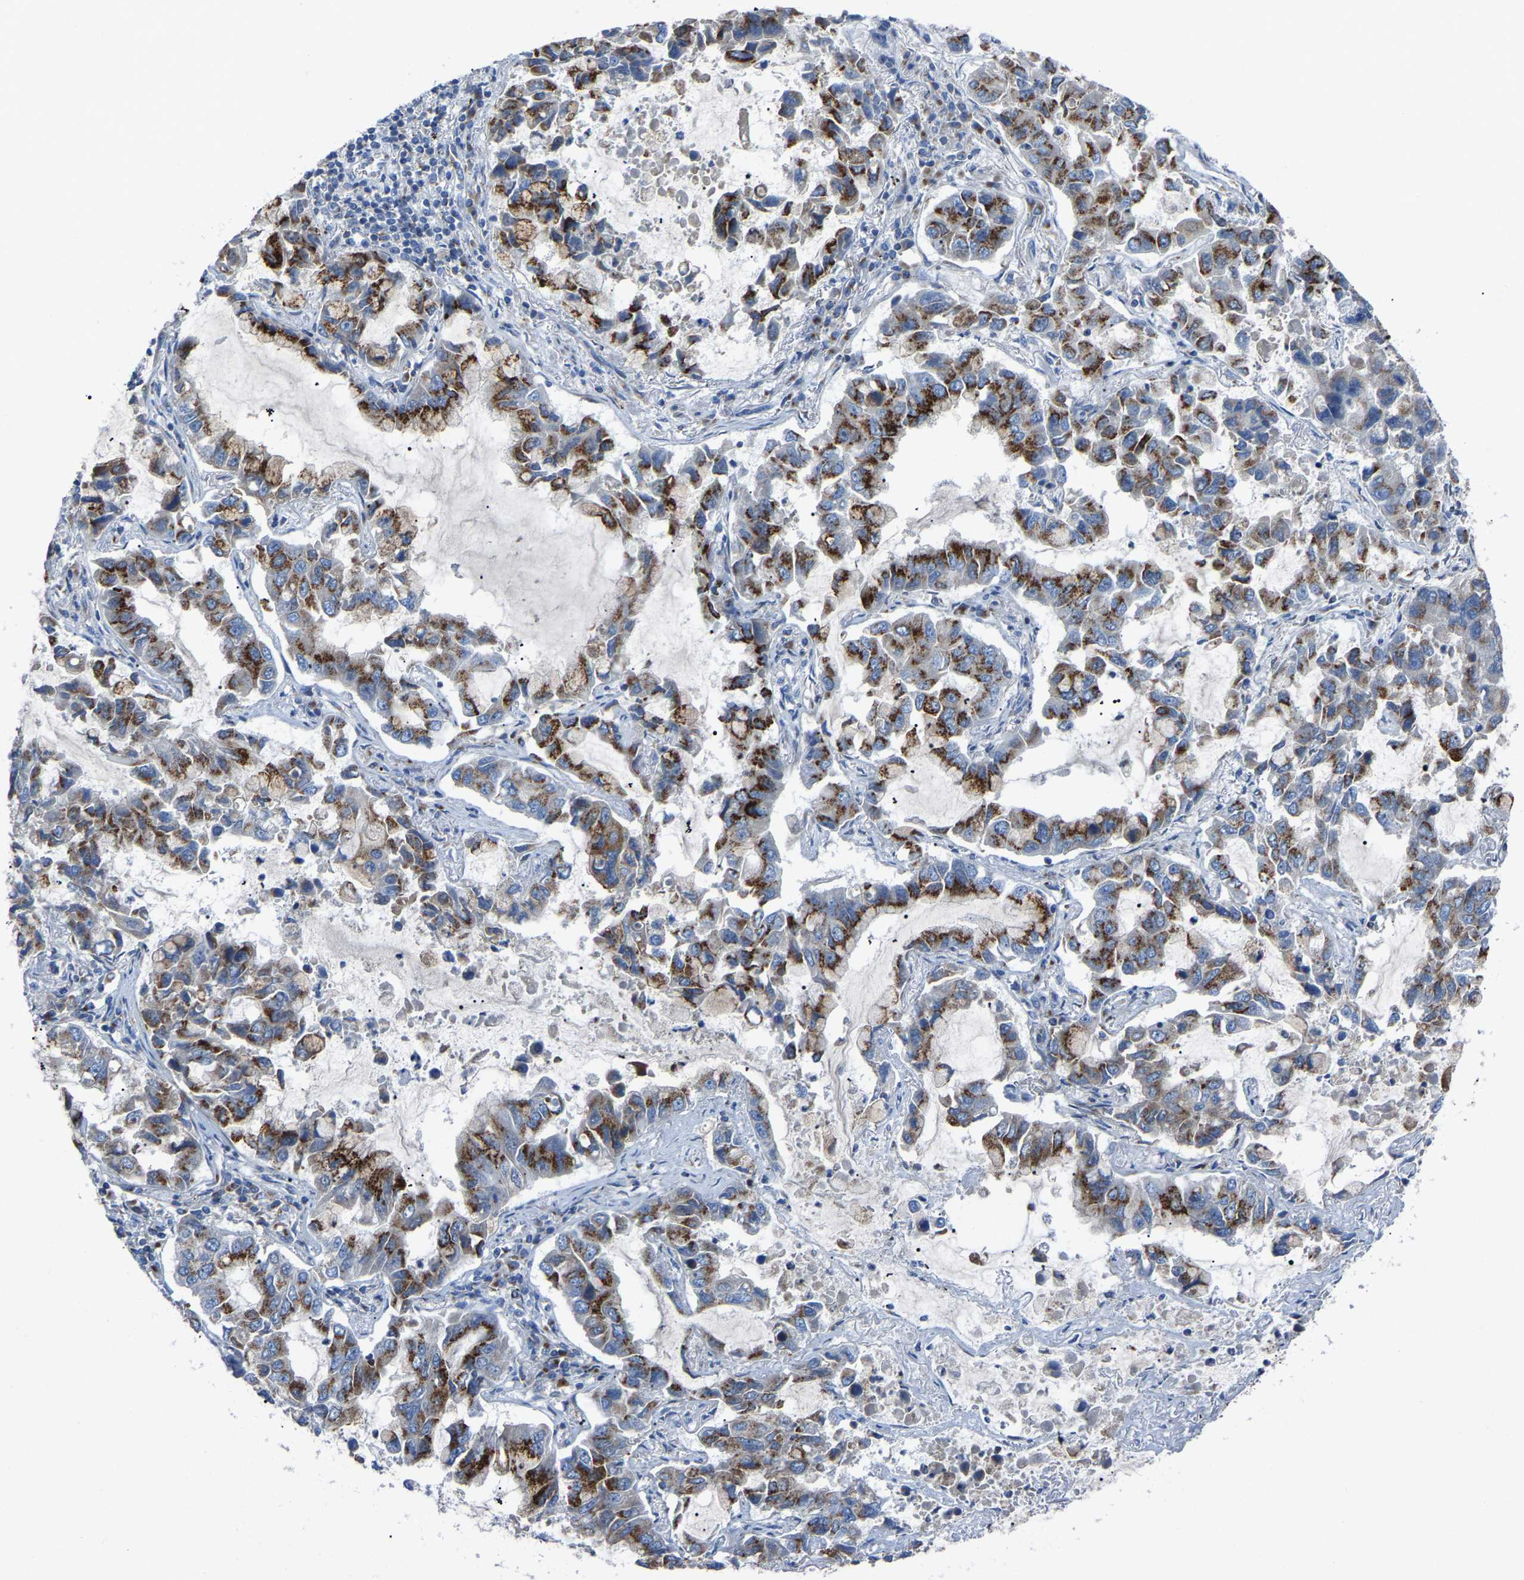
{"staining": {"intensity": "strong", "quantity": "25%-75%", "location": "cytoplasmic/membranous"}, "tissue": "lung cancer", "cell_type": "Tumor cells", "image_type": "cancer", "snomed": [{"axis": "morphology", "description": "Adenocarcinoma, NOS"}, {"axis": "topography", "description": "Lung"}], "caption": "A high amount of strong cytoplasmic/membranous staining is seen in approximately 25%-75% of tumor cells in lung adenocarcinoma tissue.", "gene": "CANT1", "patient": {"sex": "male", "age": 64}}